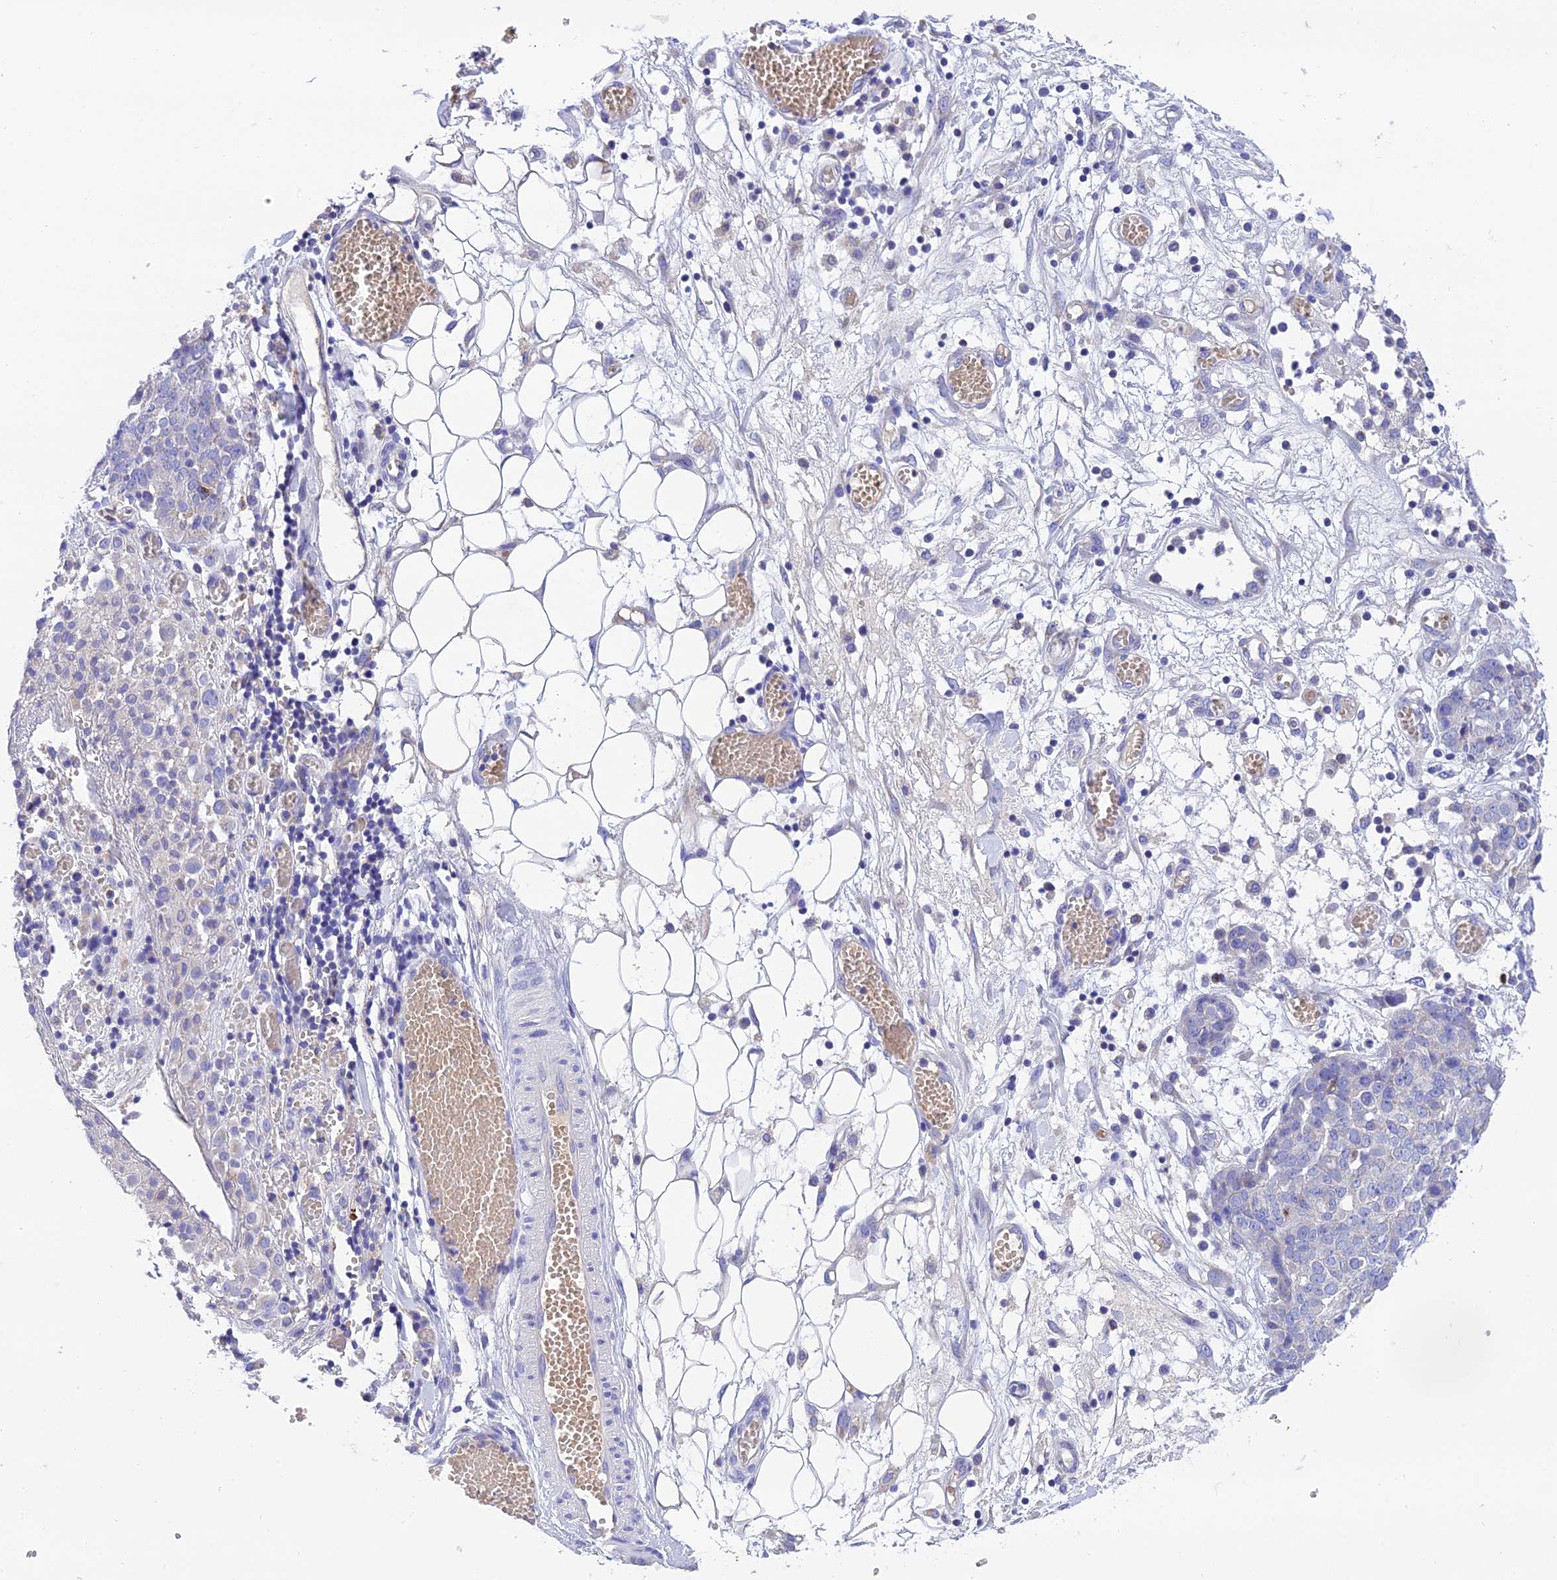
{"staining": {"intensity": "negative", "quantity": "none", "location": "none"}, "tissue": "ovarian cancer", "cell_type": "Tumor cells", "image_type": "cancer", "snomed": [{"axis": "morphology", "description": "Cystadenocarcinoma, serous, NOS"}, {"axis": "topography", "description": "Soft tissue"}, {"axis": "topography", "description": "Ovary"}], "caption": "Immunohistochemical staining of ovarian cancer (serous cystadenocarcinoma) exhibits no significant expression in tumor cells. (DAB immunohistochemistry (IHC) visualized using brightfield microscopy, high magnification).", "gene": "MS4A5", "patient": {"sex": "female", "age": 57}}